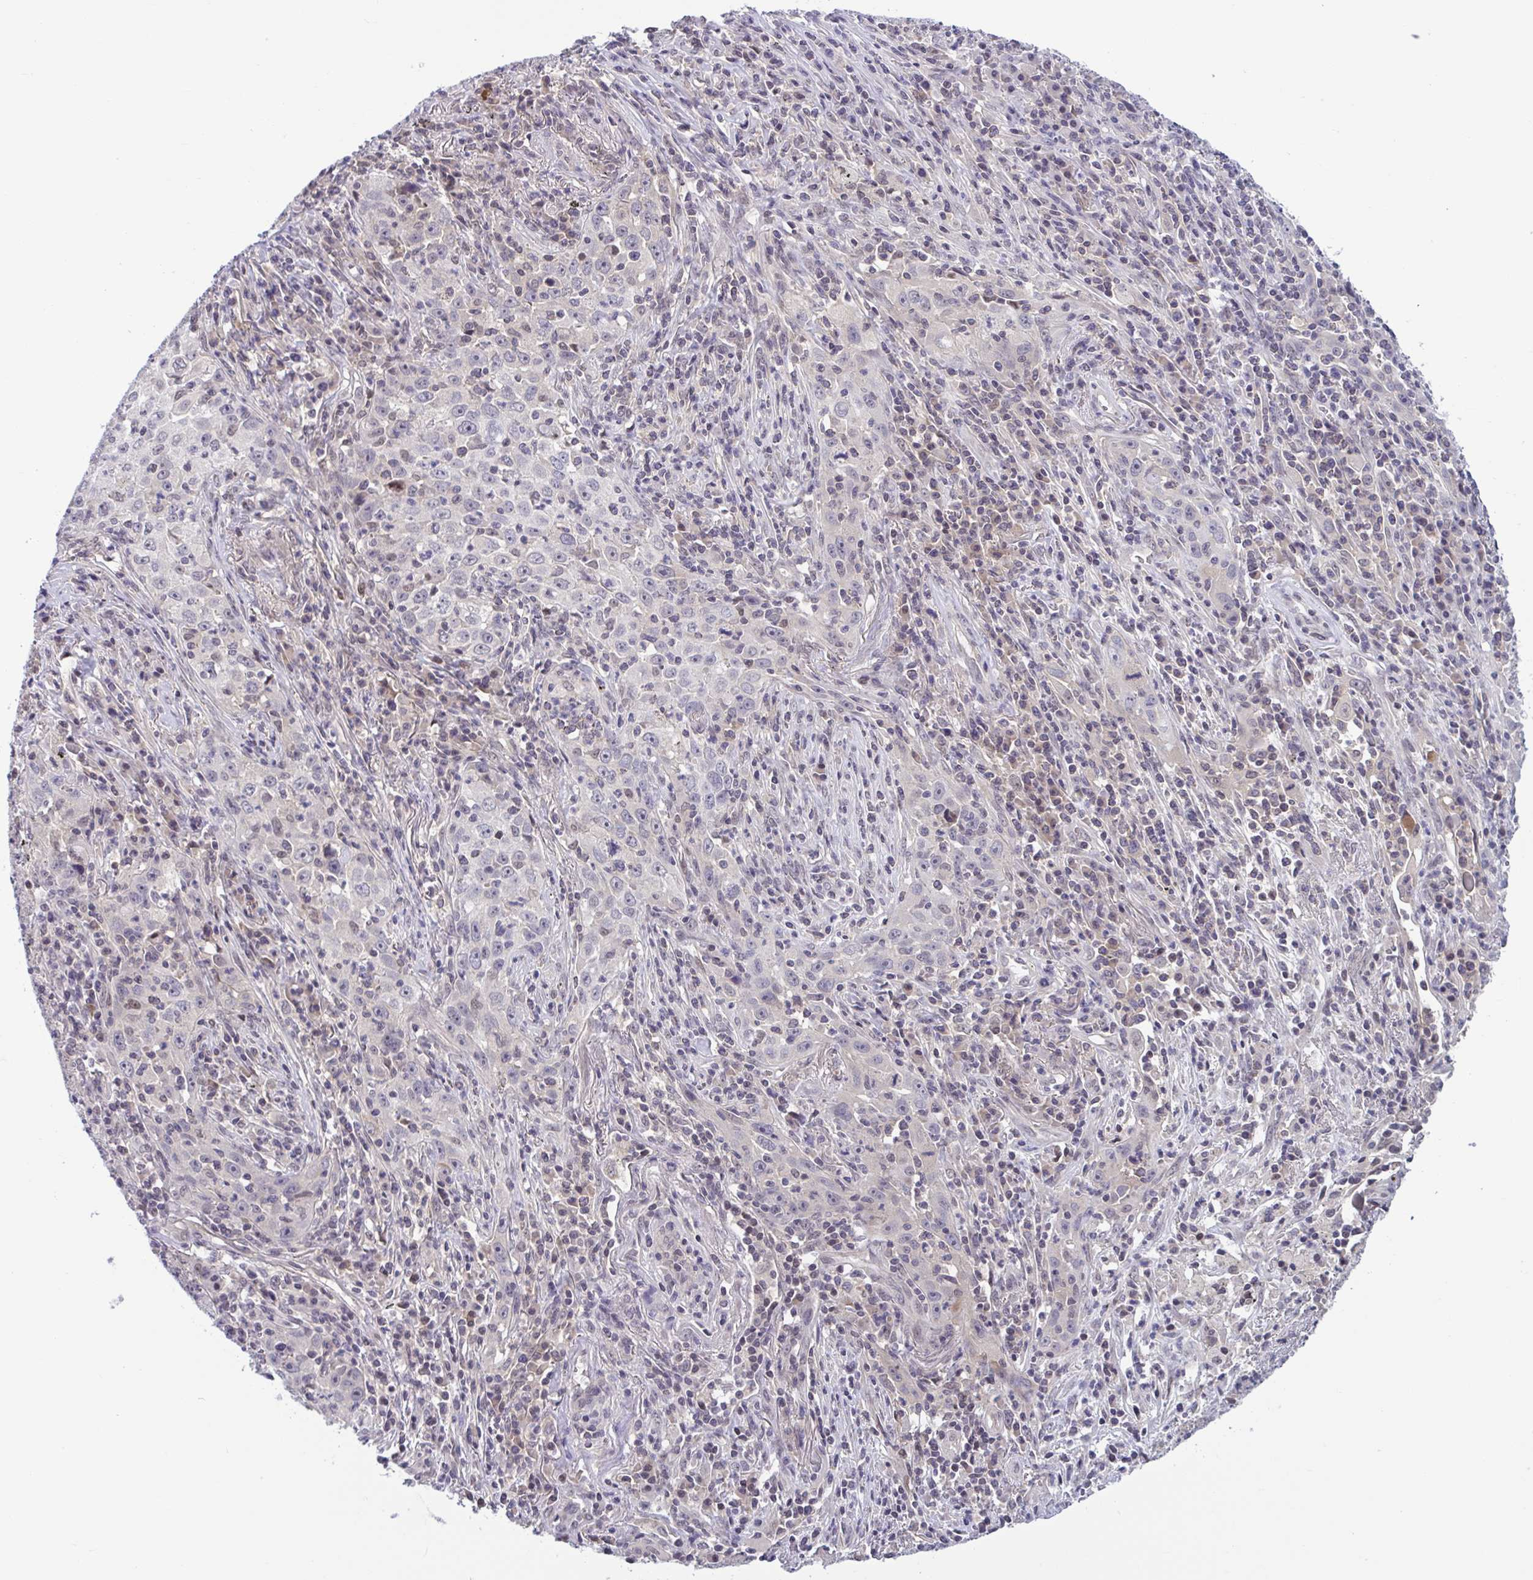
{"staining": {"intensity": "negative", "quantity": "none", "location": "none"}, "tissue": "lung cancer", "cell_type": "Tumor cells", "image_type": "cancer", "snomed": [{"axis": "morphology", "description": "Squamous cell carcinoma, NOS"}, {"axis": "topography", "description": "Lung"}], "caption": "This is a photomicrograph of IHC staining of squamous cell carcinoma (lung), which shows no staining in tumor cells. The staining is performed using DAB brown chromogen with nuclei counter-stained in using hematoxylin.", "gene": "TTC7B", "patient": {"sex": "male", "age": 71}}